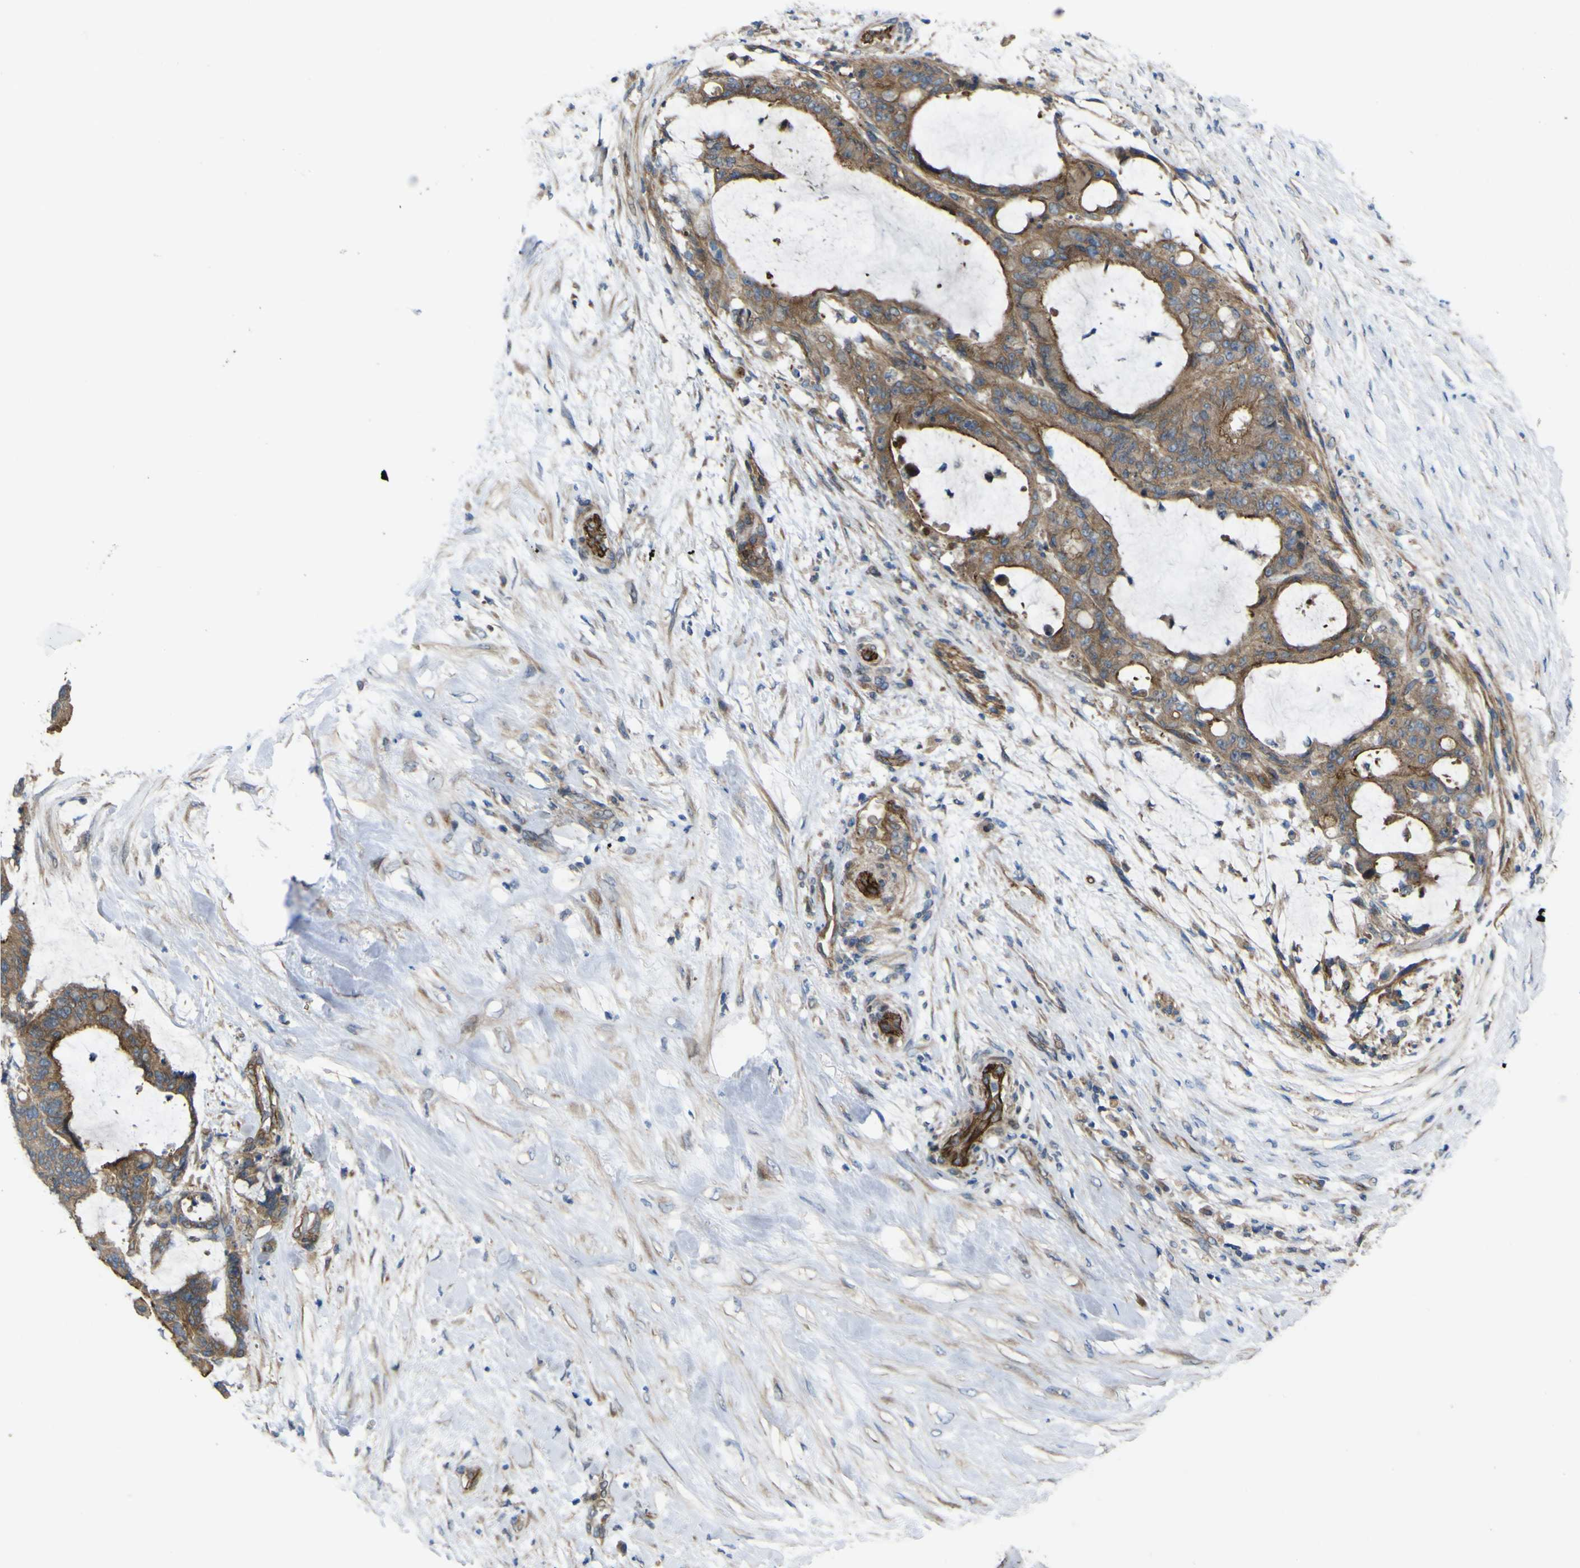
{"staining": {"intensity": "moderate", "quantity": ">75%", "location": "cytoplasmic/membranous"}, "tissue": "liver cancer", "cell_type": "Tumor cells", "image_type": "cancer", "snomed": [{"axis": "morphology", "description": "Cholangiocarcinoma"}, {"axis": "topography", "description": "Liver"}], "caption": "Immunohistochemistry (IHC) (DAB) staining of liver cholangiocarcinoma reveals moderate cytoplasmic/membranous protein staining in about >75% of tumor cells.", "gene": "FBXO30", "patient": {"sex": "female", "age": 73}}